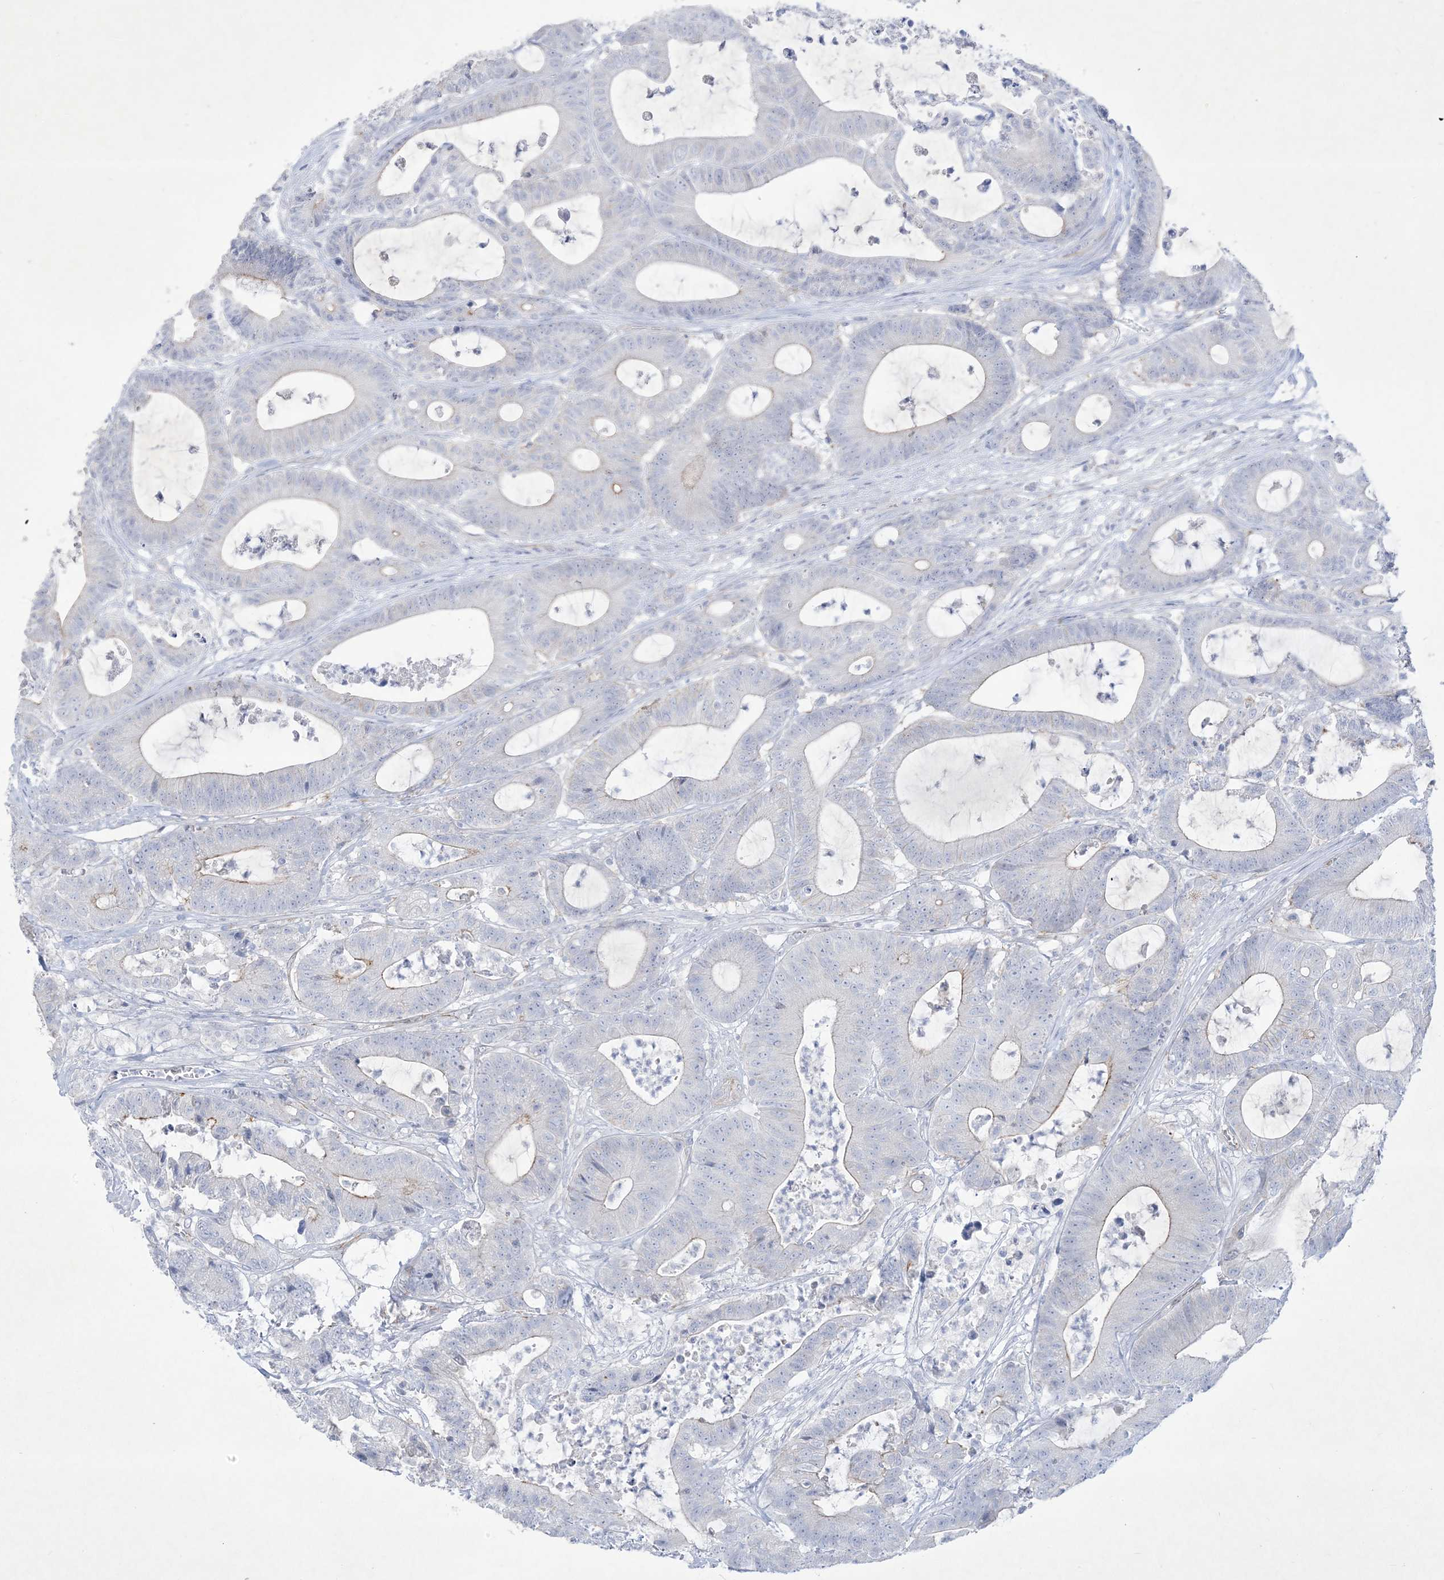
{"staining": {"intensity": "weak", "quantity": "<25%", "location": "cytoplasmic/membranous"}, "tissue": "colorectal cancer", "cell_type": "Tumor cells", "image_type": "cancer", "snomed": [{"axis": "morphology", "description": "Adenocarcinoma, NOS"}, {"axis": "topography", "description": "Colon"}], "caption": "Tumor cells show no significant protein positivity in colorectal adenocarcinoma.", "gene": "B3GNT7", "patient": {"sex": "female", "age": 84}}